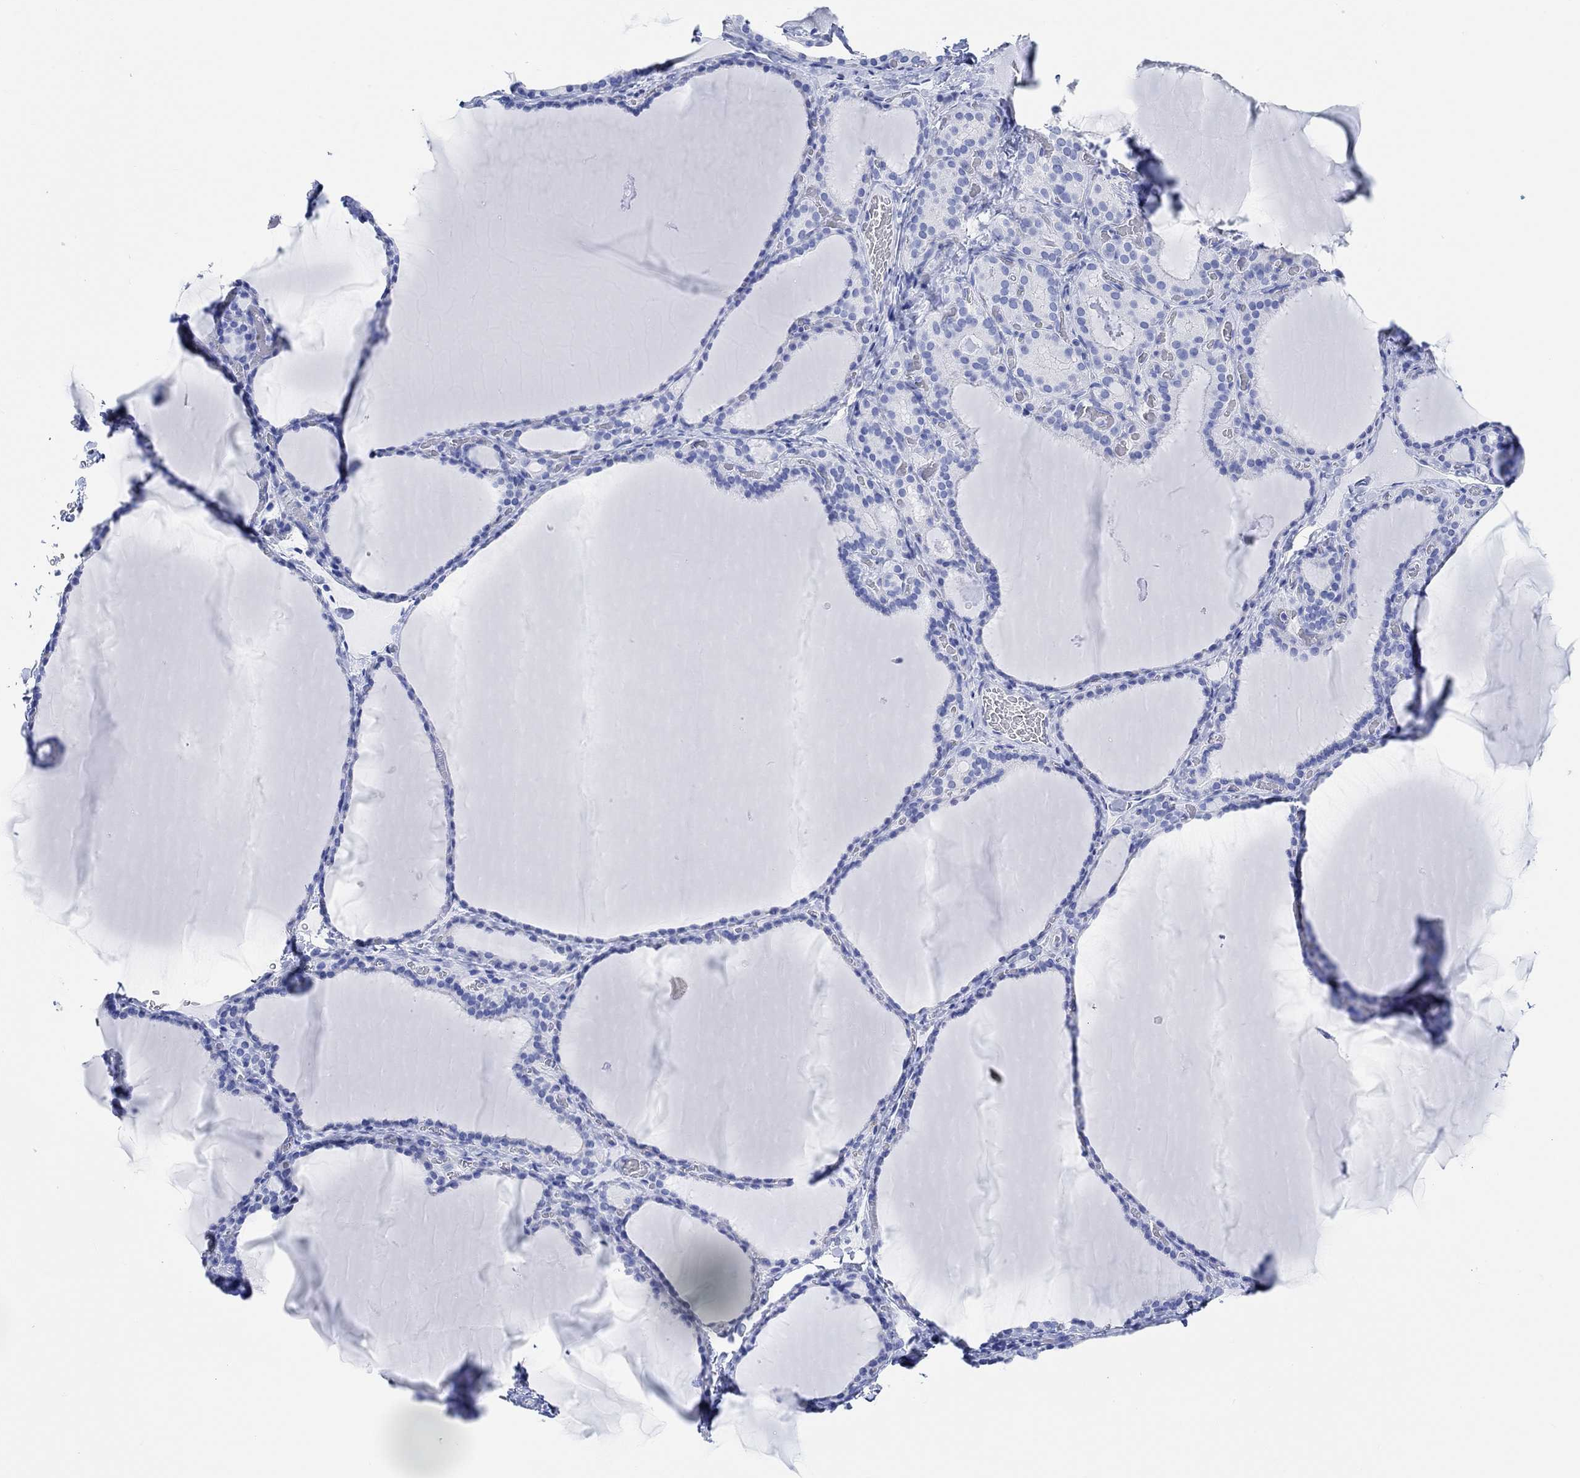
{"staining": {"intensity": "negative", "quantity": "none", "location": "none"}, "tissue": "thyroid gland", "cell_type": "Glandular cells", "image_type": "normal", "snomed": [{"axis": "morphology", "description": "Normal tissue, NOS"}, {"axis": "morphology", "description": "Hyperplasia, NOS"}, {"axis": "topography", "description": "Thyroid gland"}], "caption": "IHC micrograph of unremarkable thyroid gland: thyroid gland stained with DAB demonstrates no significant protein positivity in glandular cells.", "gene": "ANKRD33", "patient": {"sex": "female", "age": 27}}